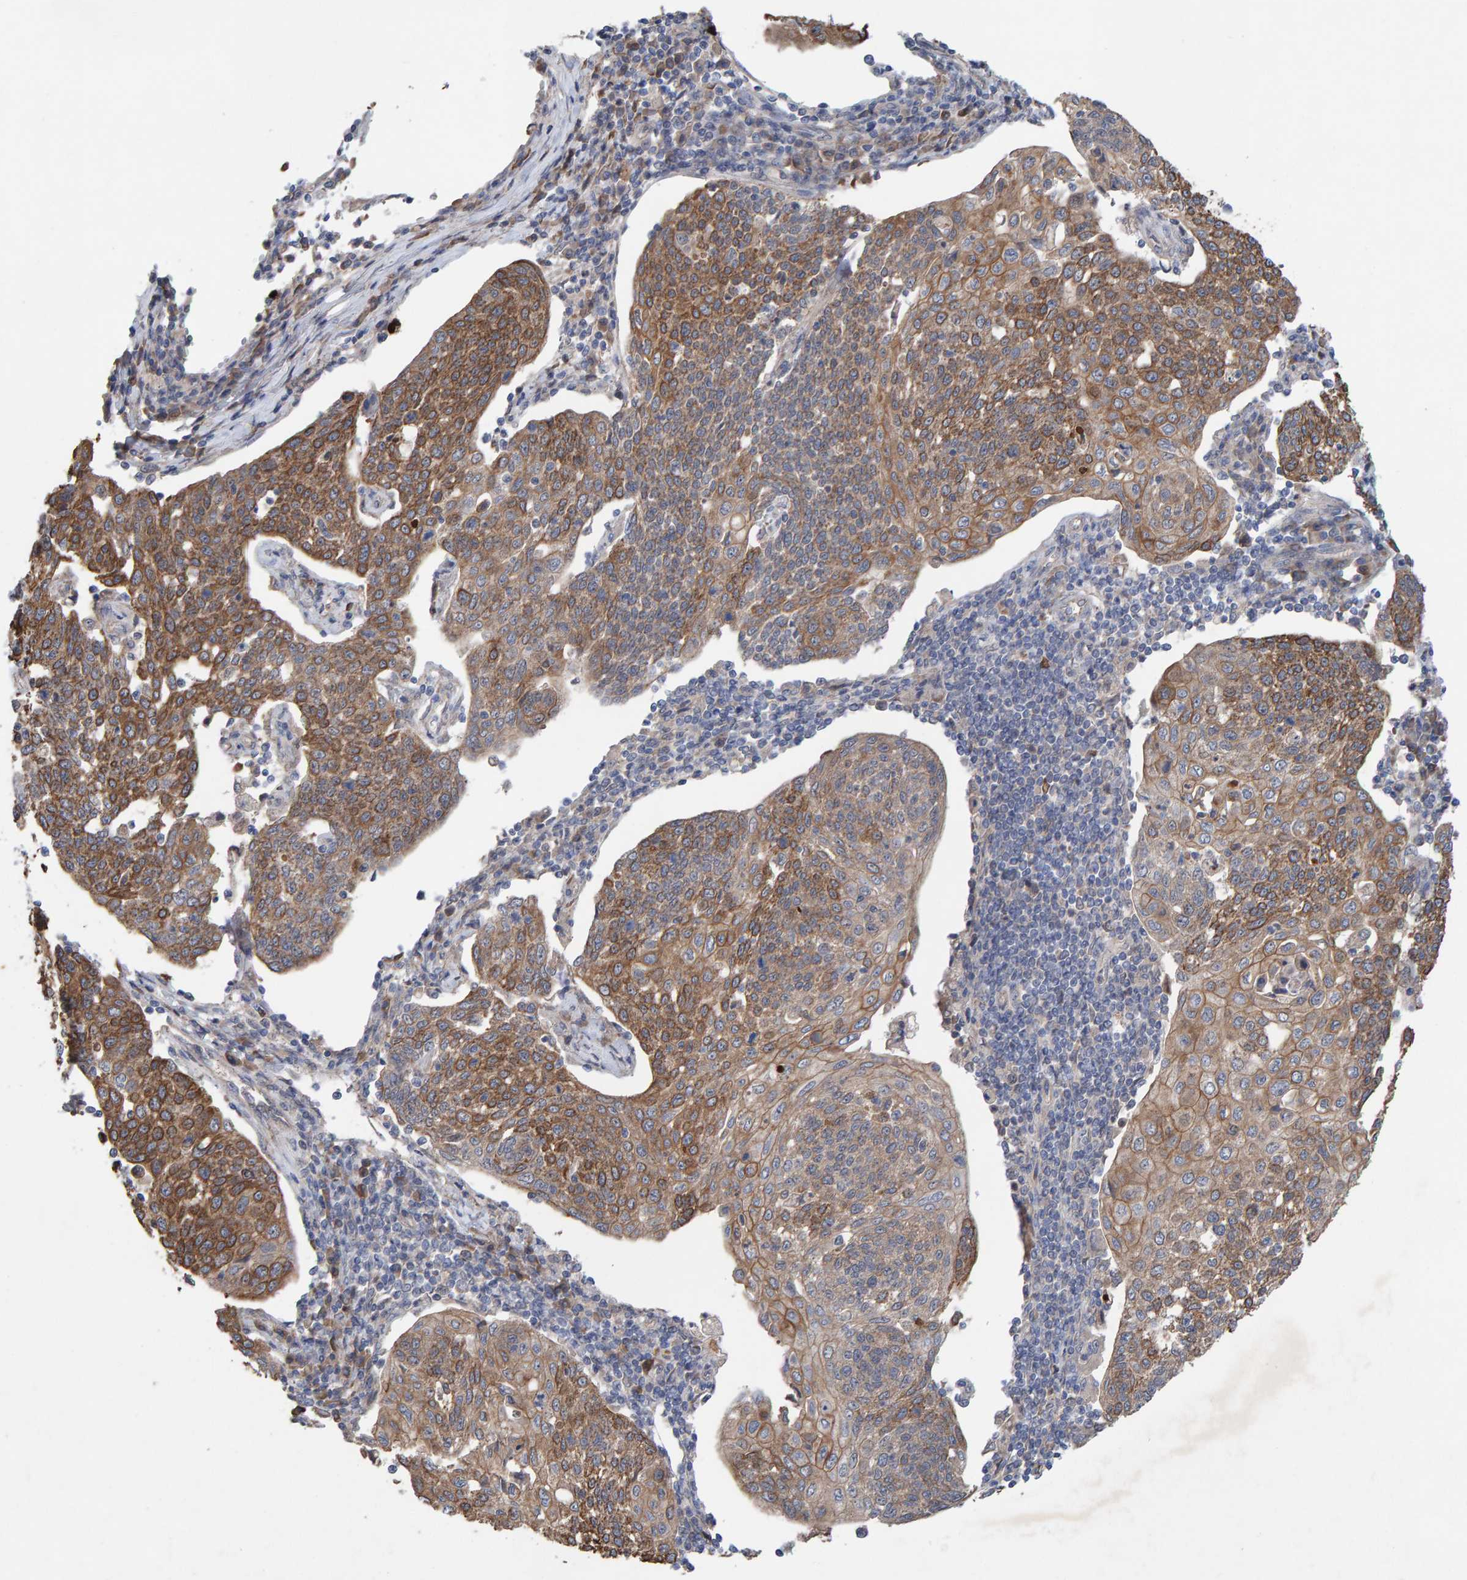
{"staining": {"intensity": "moderate", "quantity": ">75%", "location": "cytoplasmic/membranous"}, "tissue": "cervical cancer", "cell_type": "Tumor cells", "image_type": "cancer", "snomed": [{"axis": "morphology", "description": "Squamous cell carcinoma, NOS"}, {"axis": "topography", "description": "Cervix"}], "caption": "A brown stain shows moderate cytoplasmic/membranous staining of a protein in human squamous cell carcinoma (cervical) tumor cells.", "gene": "LRSAM1", "patient": {"sex": "female", "age": 34}}